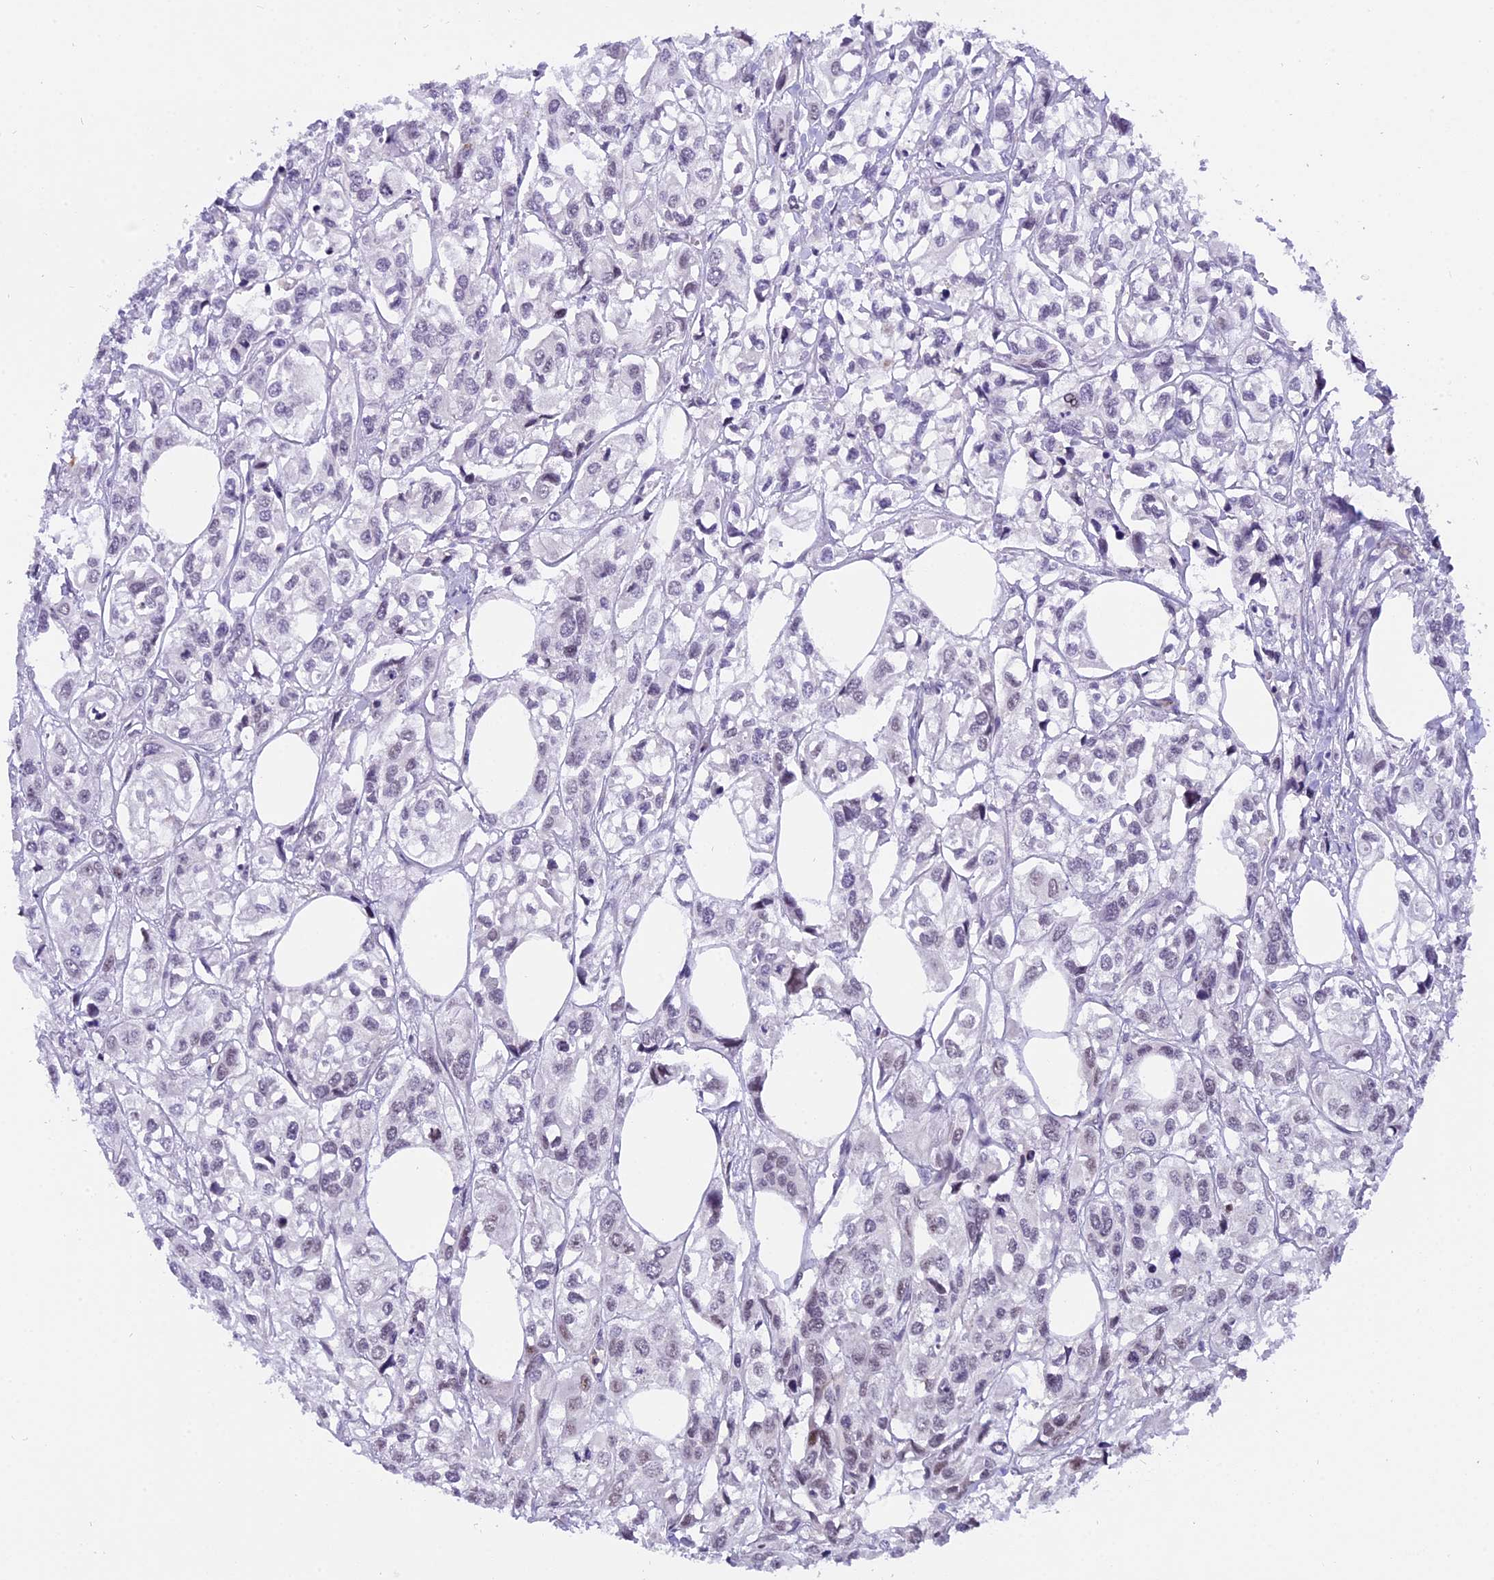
{"staining": {"intensity": "weak", "quantity": "25%-75%", "location": "nuclear"}, "tissue": "urothelial cancer", "cell_type": "Tumor cells", "image_type": "cancer", "snomed": [{"axis": "morphology", "description": "Urothelial carcinoma, High grade"}, {"axis": "topography", "description": "Urinary bladder"}], "caption": "Brown immunohistochemical staining in urothelial cancer shows weak nuclear positivity in about 25%-75% of tumor cells.", "gene": "TADA3", "patient": {"sex": "male", "age": 67}}